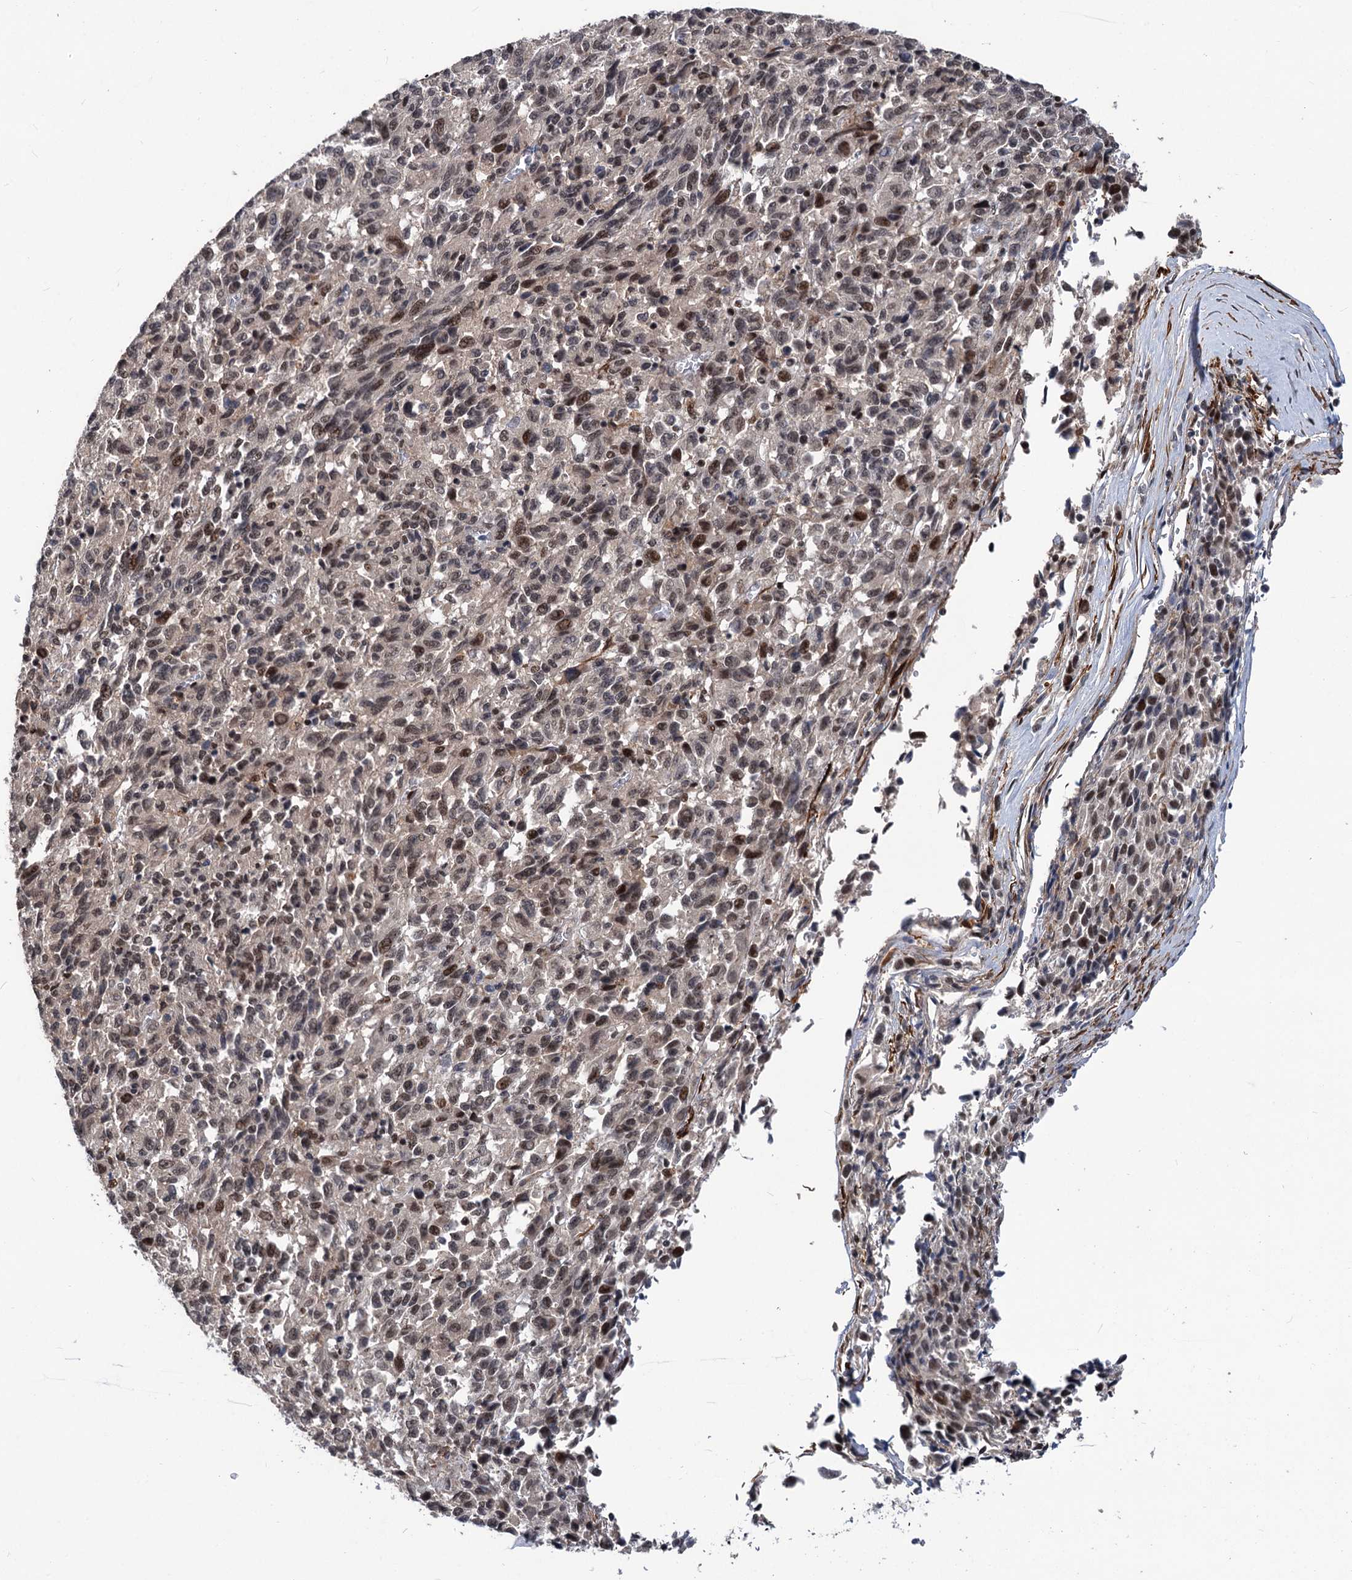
{"staining": {"intensity": "moderate", "quantity": "25%-75%", "location": "nuclear"}, "tissue": "melanoma", "cell_type": "Tumor cells", "image_type": "cancer", "snomed": [{"axis": "morphology", "description": "Malignant melanoma, Metastatic site"}, {"axis": "topography", "description": "Lung"}], "caption": "The micrograph reveals staining of melanoma, revealing moderate nuclear protein expression (brown color) within tumor cells.", "gene": "PHF8", "patient": {"sex": "male", "age": 64}}